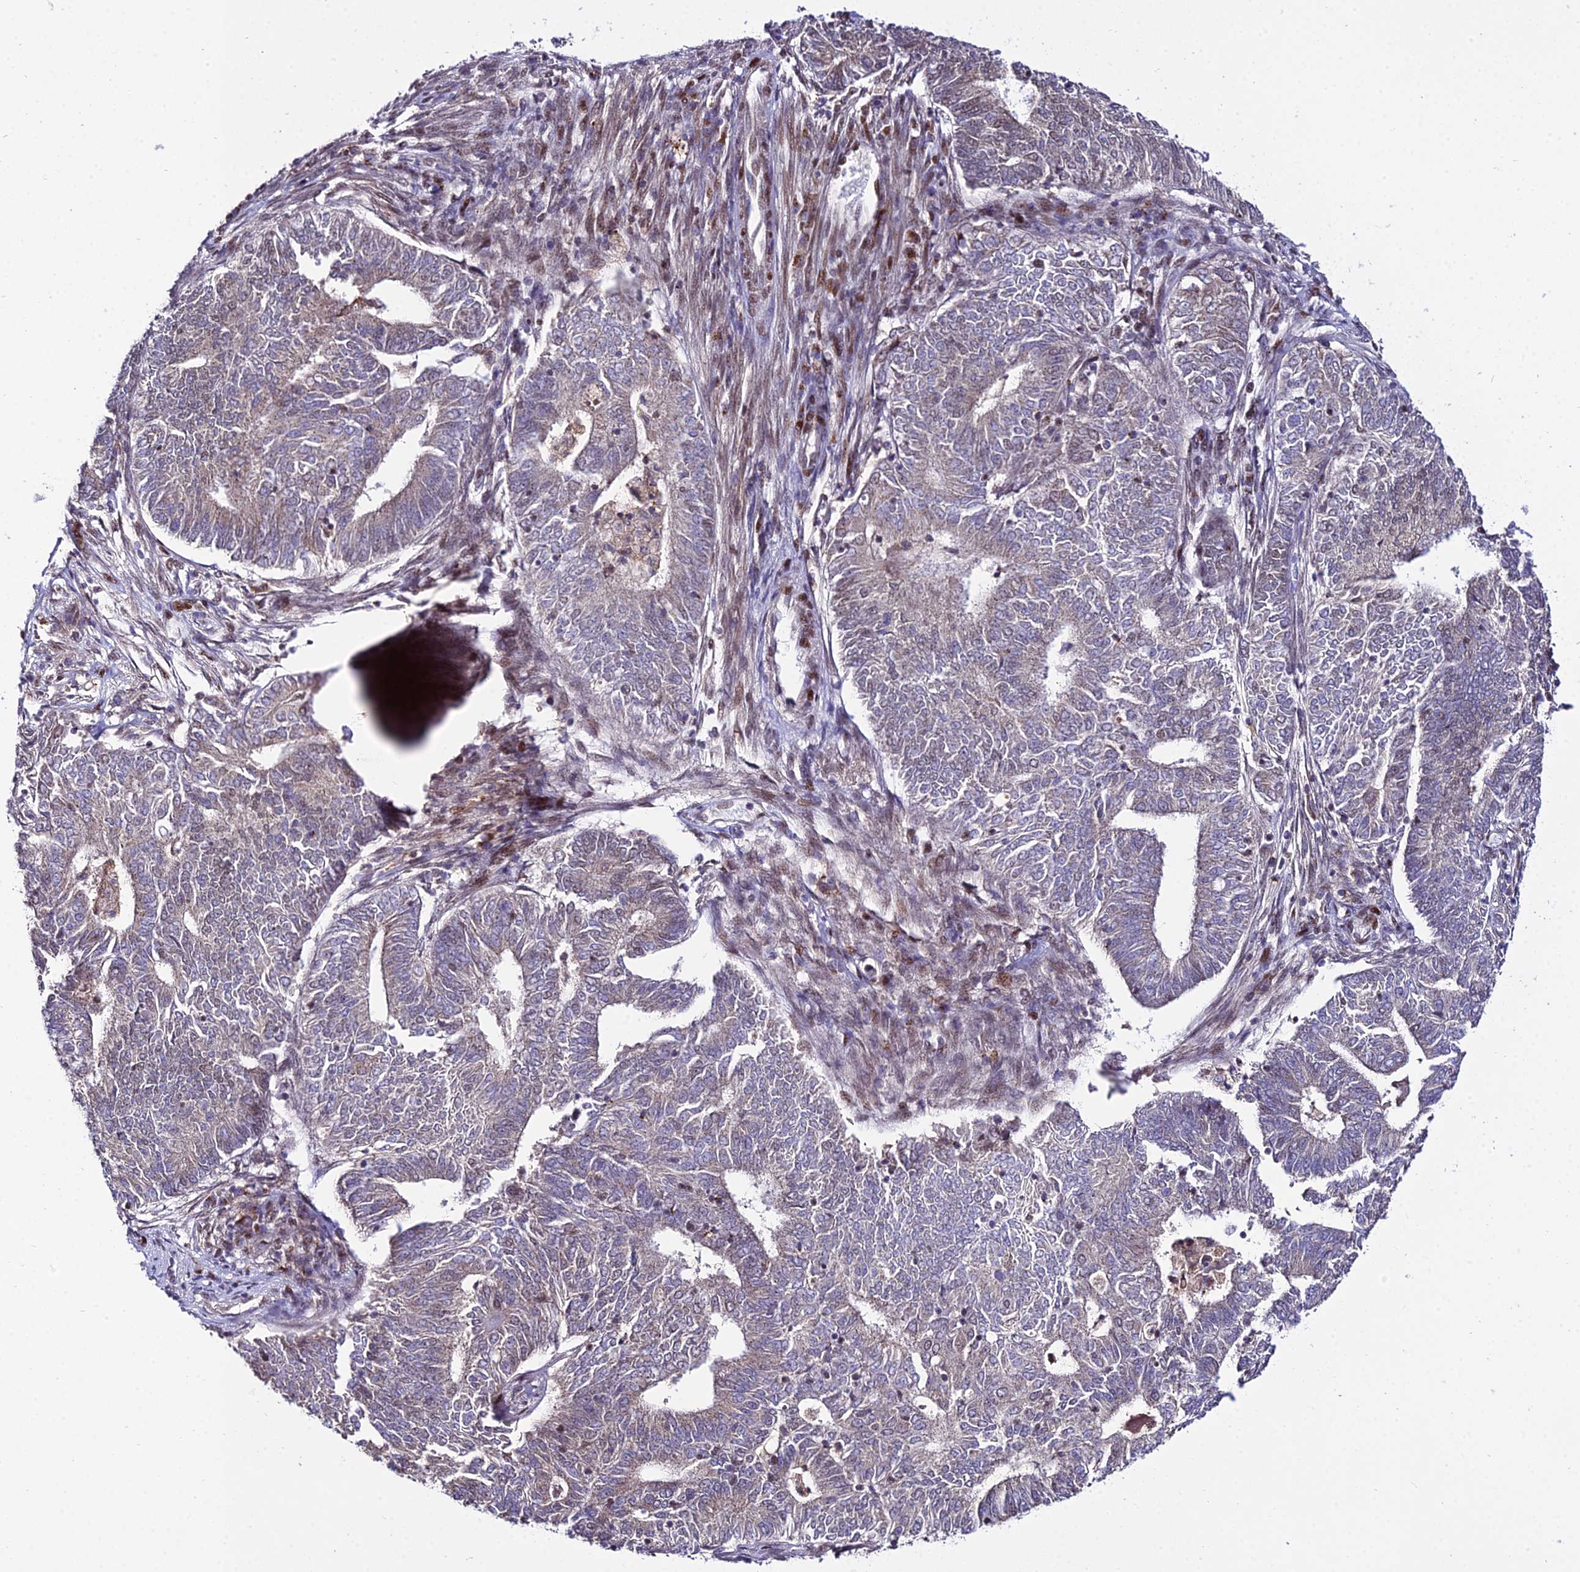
{"staining": {"intensity": "weak", "quantity": "25%-75%", "location": "cytoplasmic/membranous"}, "tissue": "endometrial cancer", "cell_type": "Tumor cells", "image_type": "cancer", "snomed": [{"axis": "morphology", "description": "Adenocarcinoma, NOS"}, {"axis": "topography", "description": "Endometrium"}], "caption": "Immunohistochemistry (IHC) of human endometrial cancer (adenocarcinoma) displays low levels of weak cytoplasmic/membranous positivity in about 25%-75% of tumor cells.", "gene": "CIB3", "patient": {"sex": "female", "age": 62}}